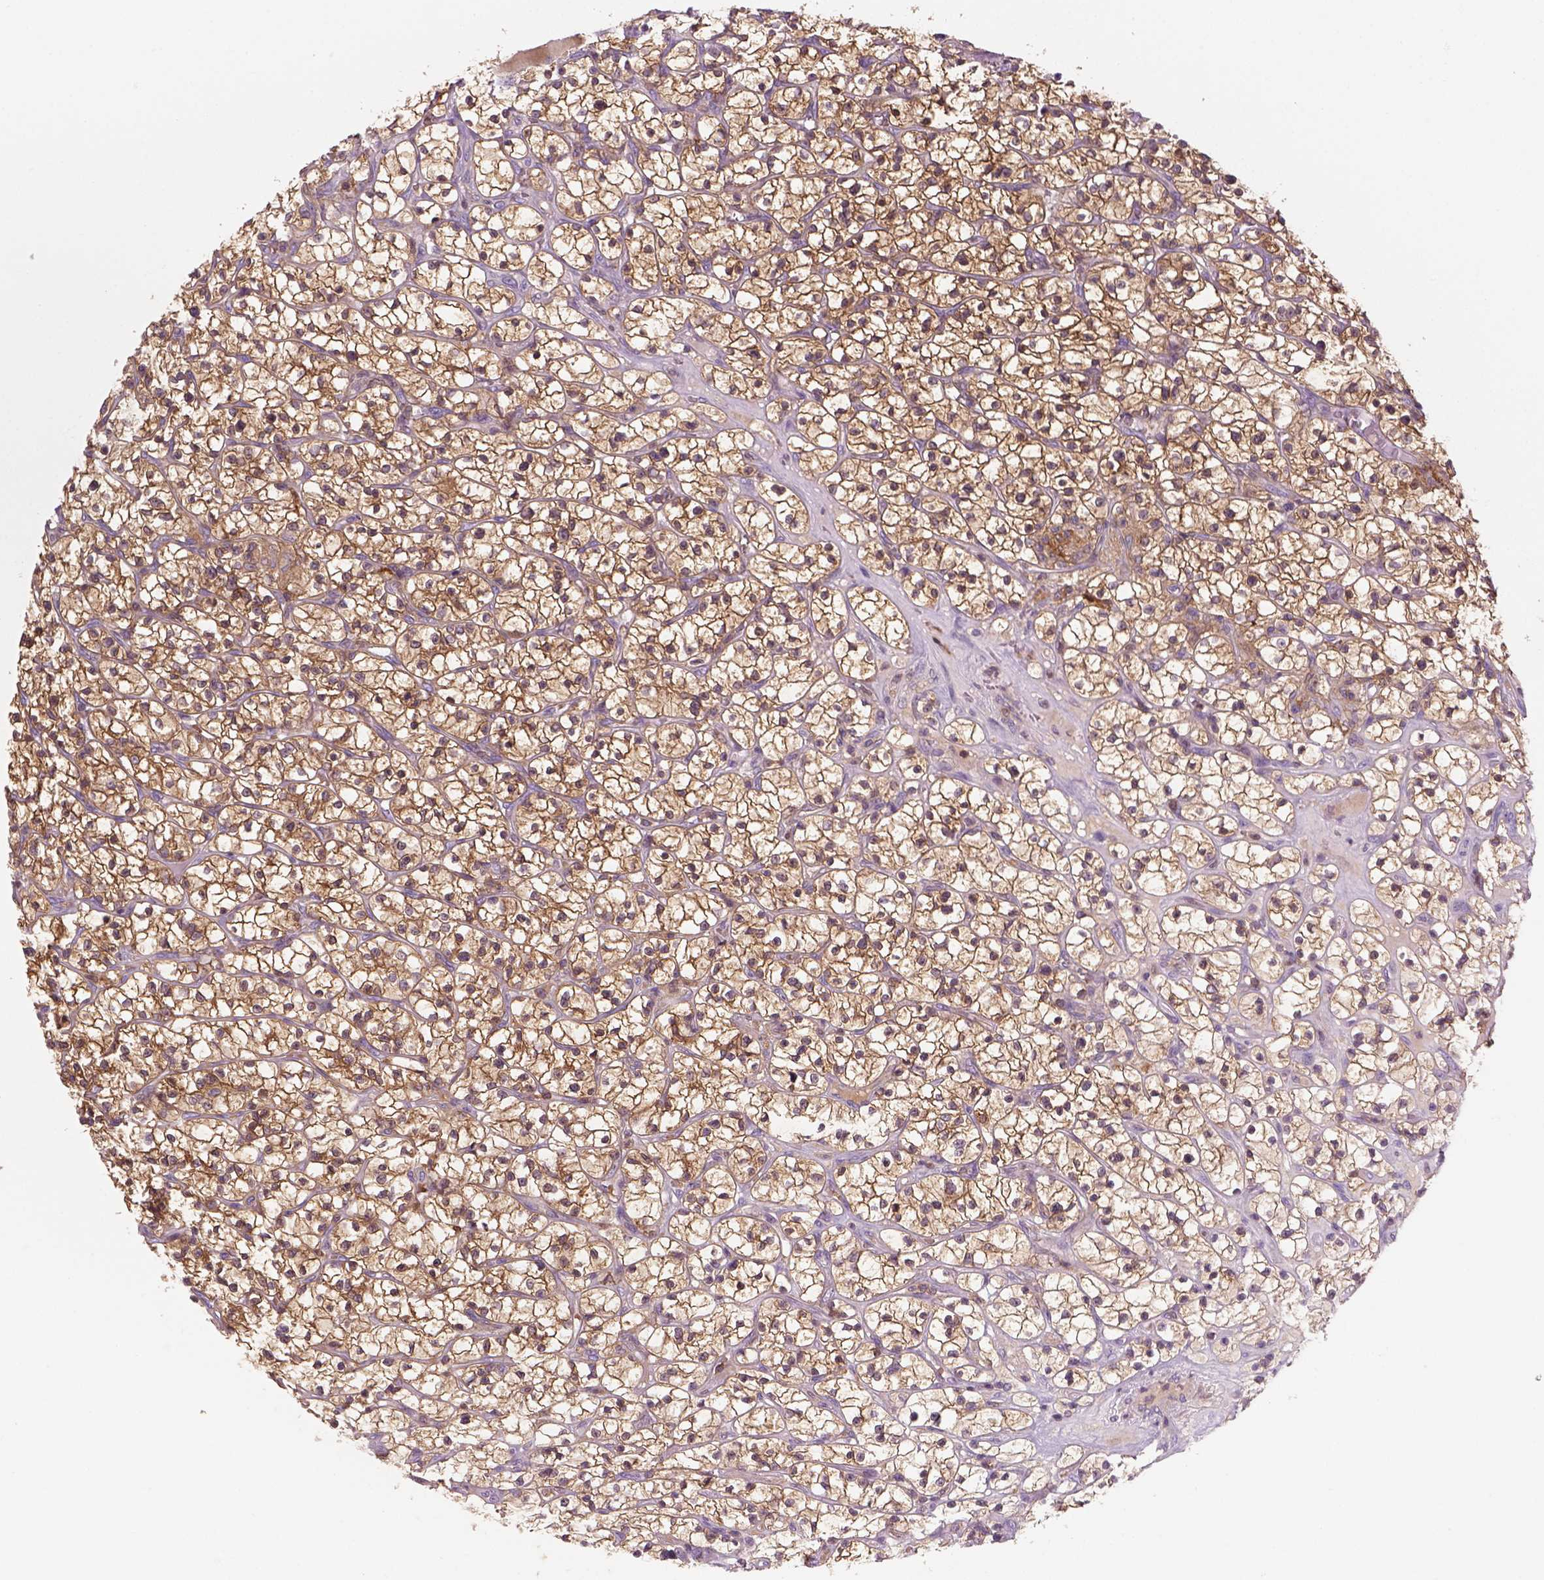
{"staining": {"intensity": "strong", "quantity": ">75%", "location": "cytoplasmic/membranous"}, "tissue": "renal cancer", "cell_type": "Tumor cells", "image_type": "cancer", "snomed": [{"axis": "morphology", "description": "Adenocarcinoma, NOS"}, {"axis": "topography", "description": "Kidney"}], "caption": "Brown immunohistochemical staining in renal adenocarcinoma demonstrates strong cytoplasmic/membranous positivity in about >75% of tumor cells.", "gene": "GOT1", "patient": {"sex": "female", "age": 64}}